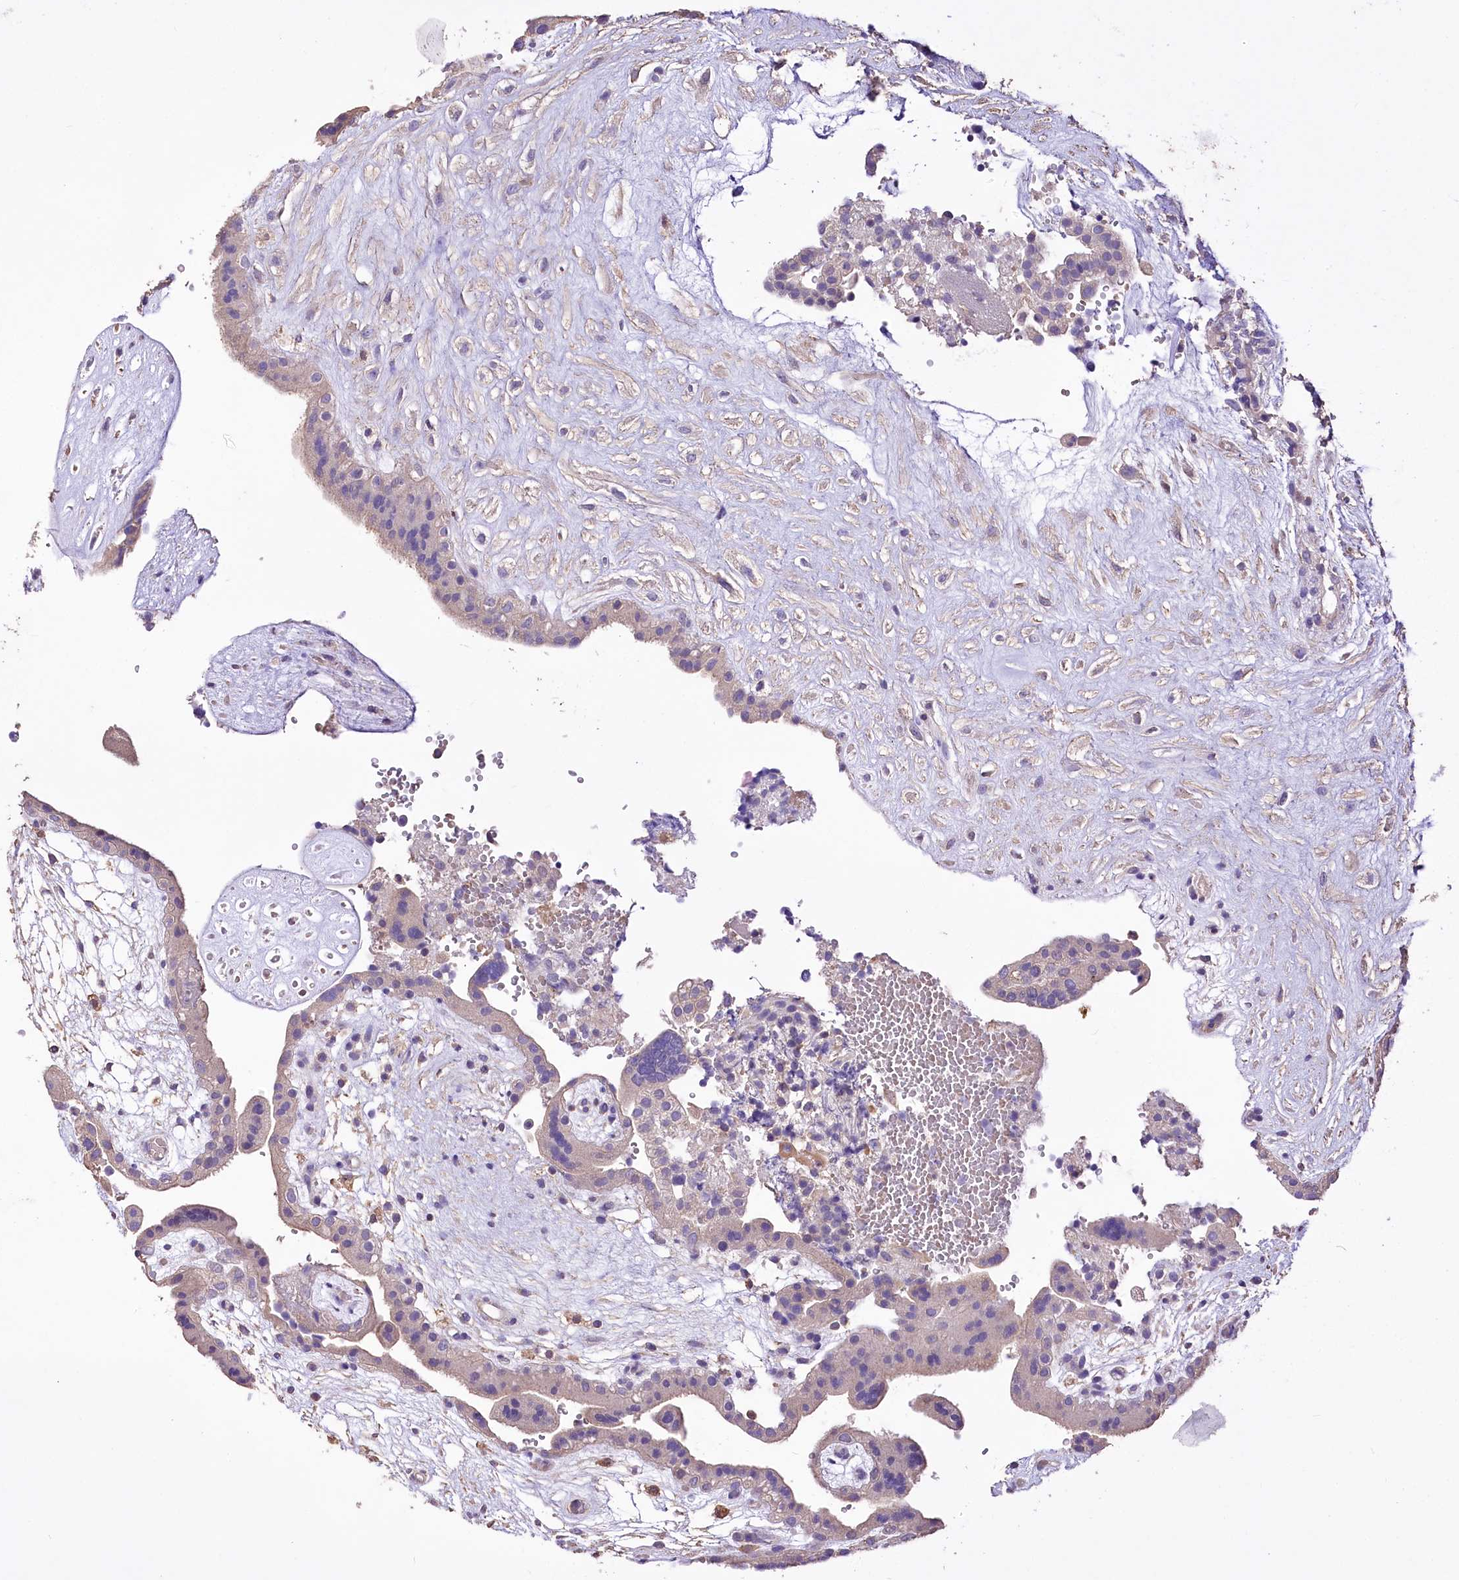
{"staining": {"intensity": "weak", "quantity": "<25%", "location": "cytoplasmic/membranous"}, "tissue": "placenta", "cell_type": "Decidual cells", "image_type": "normal", "snomed": [{"axis": "morphology", "description": "Normal tissue, NOS"}, {"axis": "topography", "description": "Placenta"}], "caption": "Human placenta stained for a protein using immunohistochemistry (IHC) shows no positivity in decidual cells.", "gene": "PCYOX1L", "patient": {"sex": "female", "age": 18}}